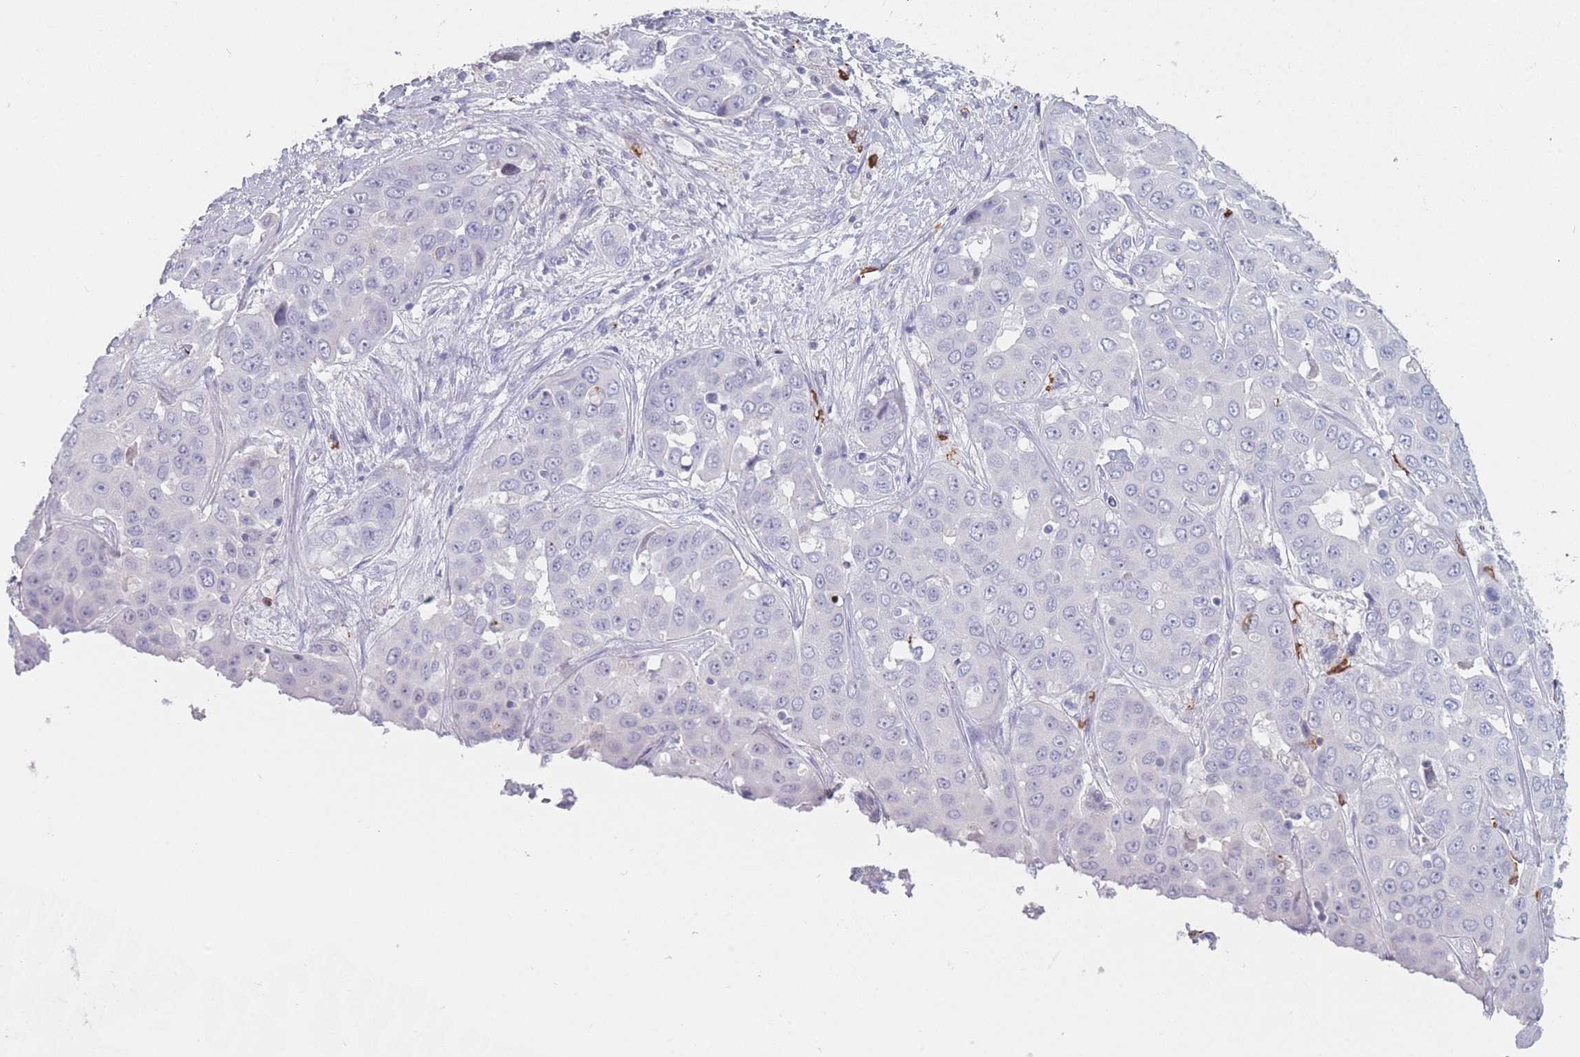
{"staining": {"intensity": "negative", "quantity": "none", "location": "none"}, "tissue": "liver cancer", "cell_type": "Tumor cells", "image_type": "cancer", "snomed": [{"axis": "morphology", "description": "Cholangiocarcinoma"}, {"axis": "topography", "description": "Liver"}], "caption": "Immunohistochemistry of liver cholangiocarcinoma reveals no positivity in tumor cells.", "gene": "ATP1A3", "patient": {"sex": "female", "age": 52}}